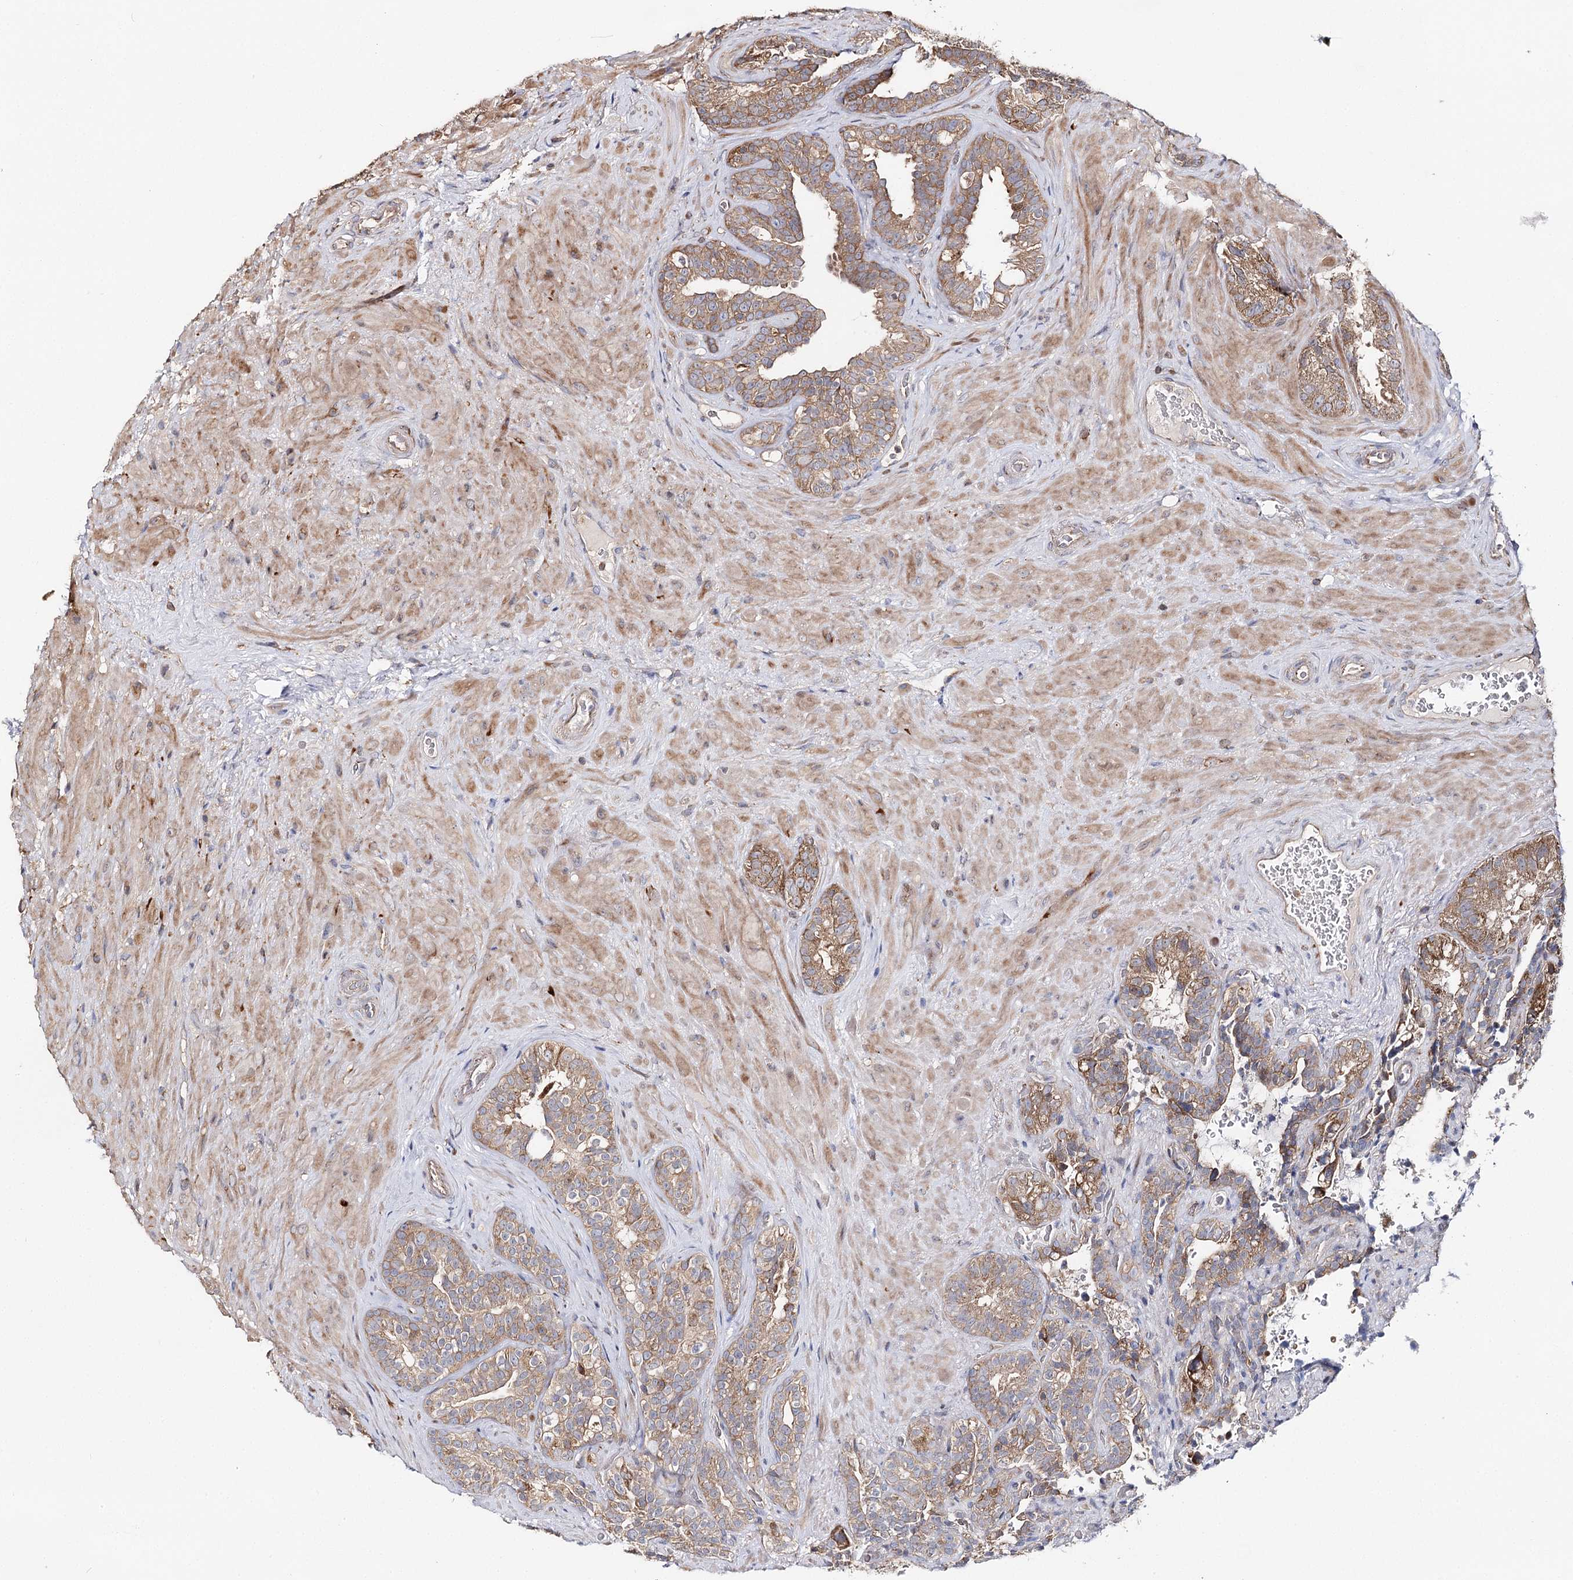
{"staining": {"intensity": "moderate", "quantity": ">75%", "location": "cytoplasmic/membranous"}, "tissue": "seminal vesicle", "cell_type": "Glandular cells", "image_type": "normal", "snomed": [{"axis": "morphology", "description": "Normal tissue, NOS"}, {"axis": "topography", "description": "Seminal veicle"}, {"axis": "topography", "description": "Peripheral nerve tissue"}], "caption": "Immunohistochemistry (IHC) of normal human seminal vesicle demonstrates medium levels of moderate cytoplasmic/membranous staining in approximately >75% of glandular cells.", "gene": "SEC24B", "patient": {"sex": "male", "age": 67}}